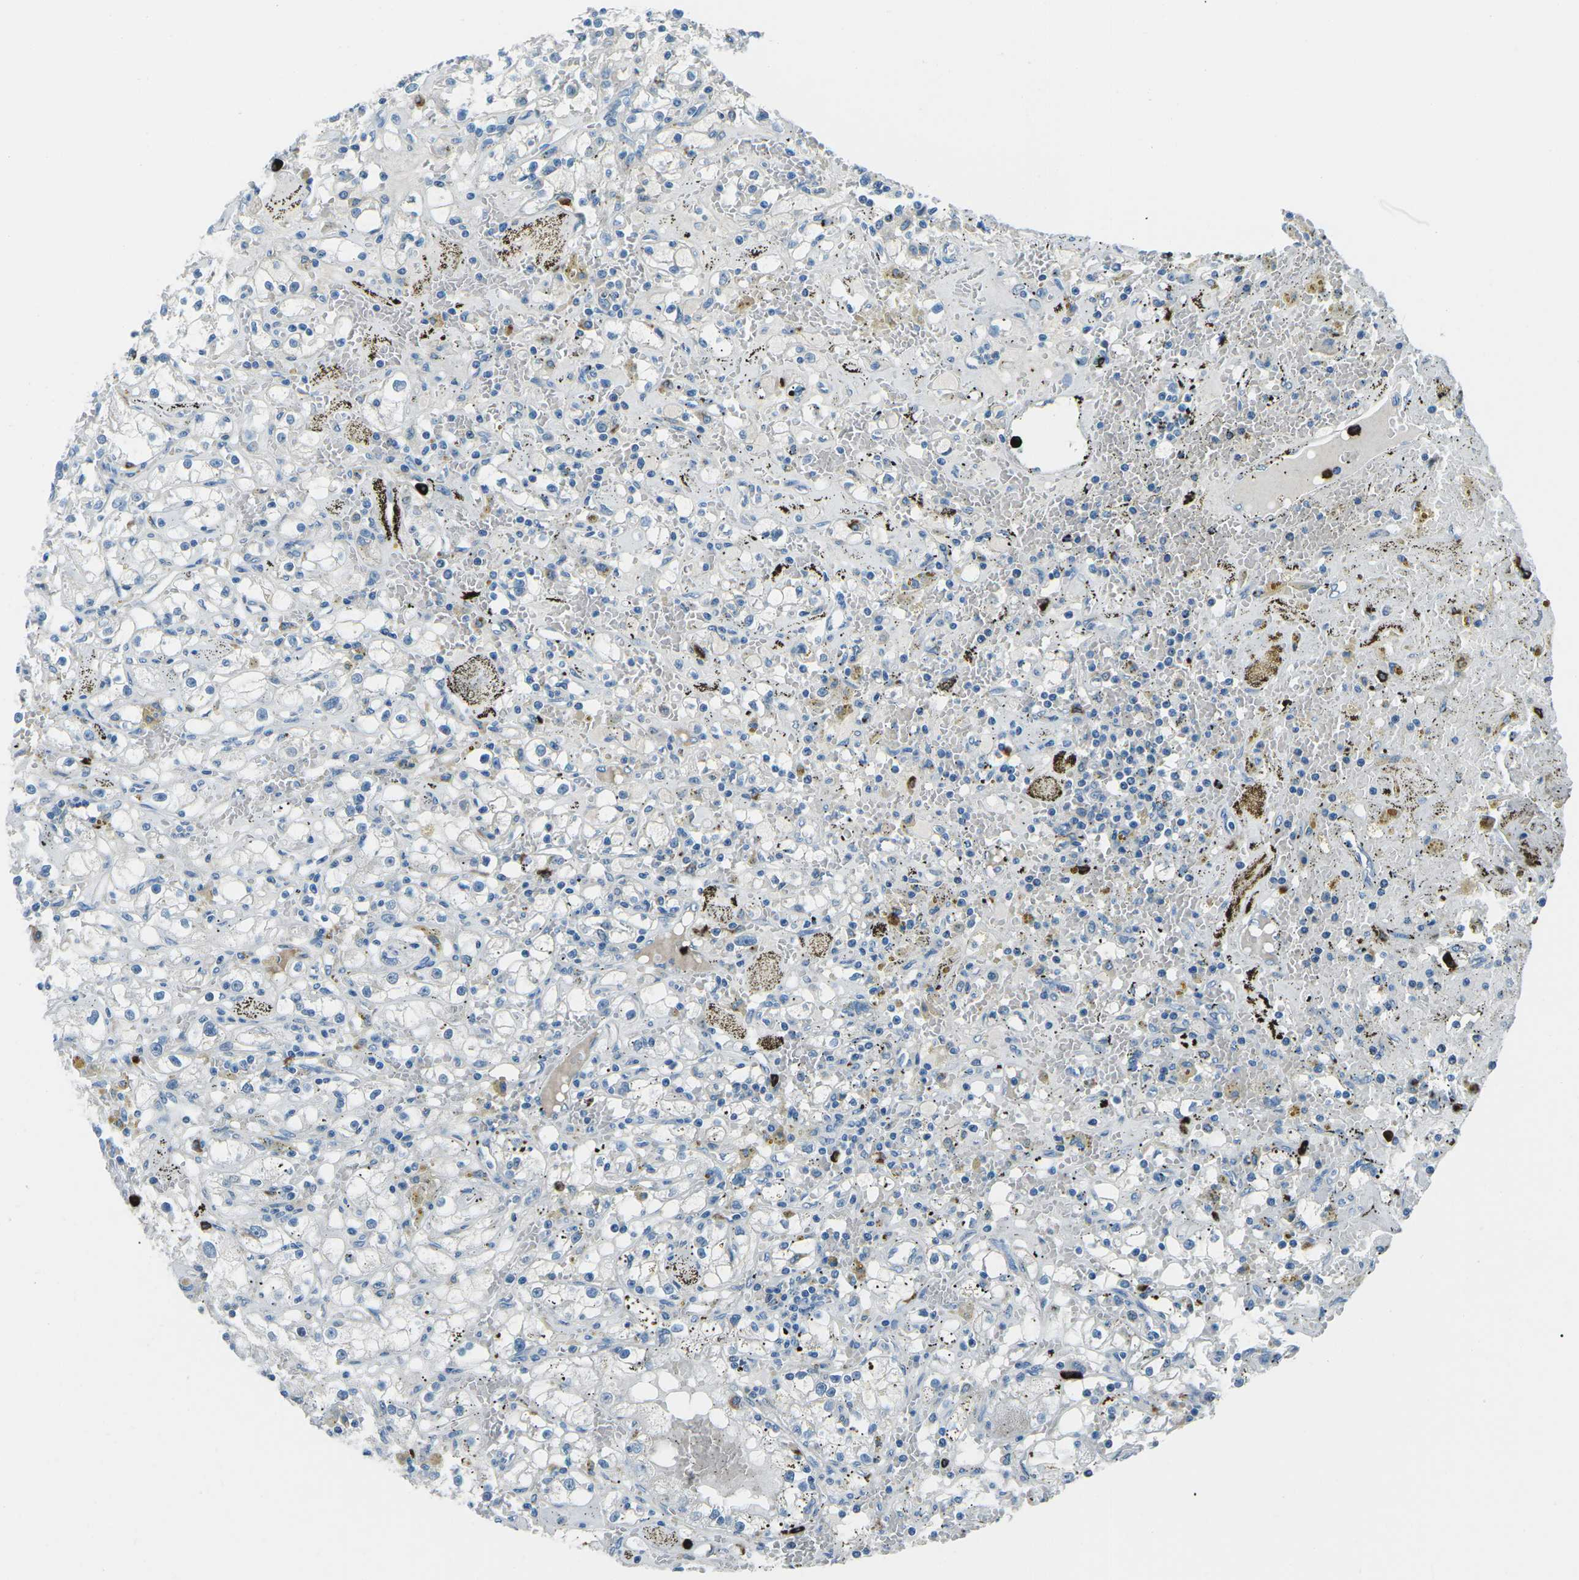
{"staining": {"intensity": "negative", "quantity": "none", "location": "none"}, "tissue": "renal cancer", "cell_type": "Tumor cells", "image_type": "cancer", "snomed": [{"axis": "morphology", "description": "Adenocarcinoma, NOS"}, {"axis": "topography", "description": "Kidney"}], "caption": "Tumor cells show no significant positivity in renal adenocarcinoma.", "gene": "FCN1", "patient": {"sex": "male", "age": 56}}